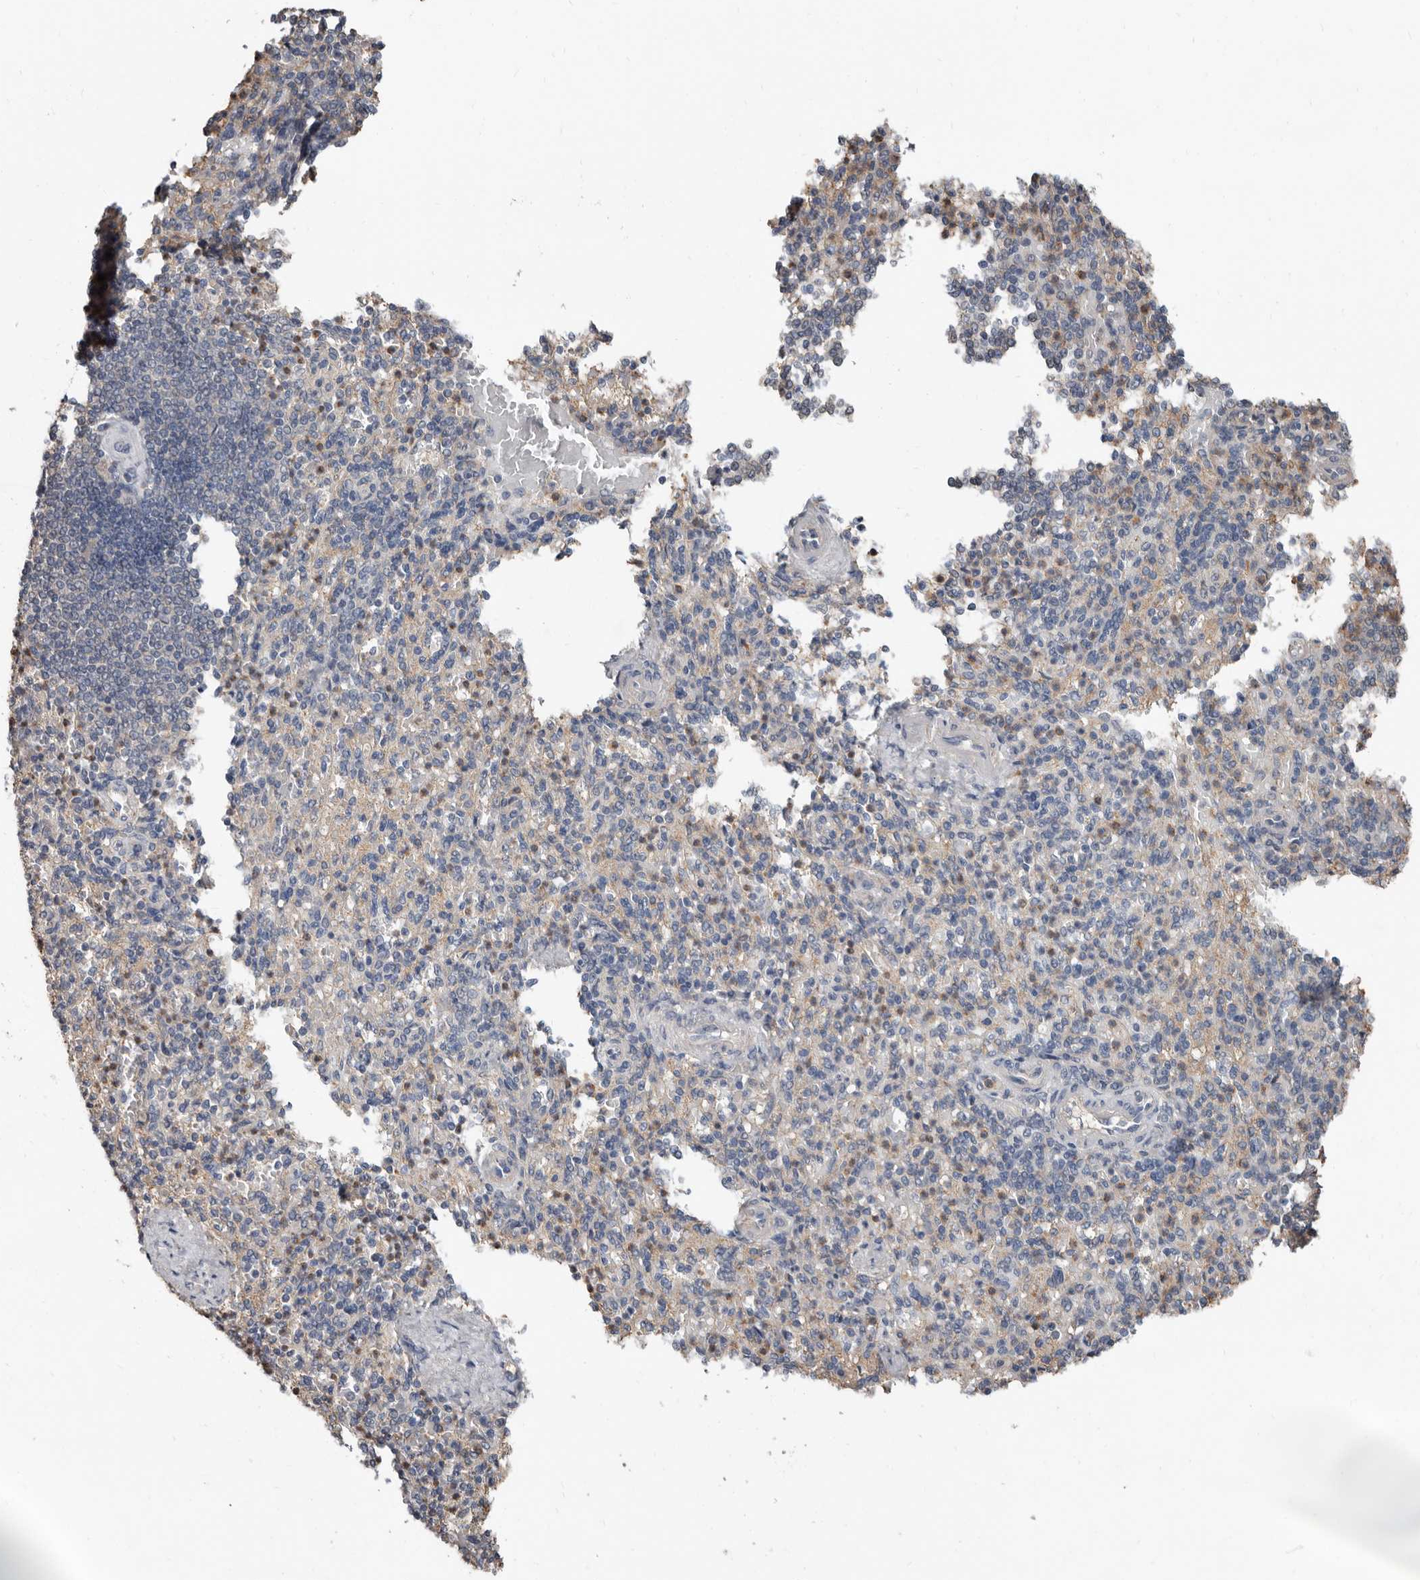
{"staining": {"intensity": "negative", "quantity": "none", "location": "none"}, "tissue": "spleen", "cell_type": "Cells in red pulp", "image_type": "normal", "snomed": [{"axis": "morphology", "description": "Normal tissue, NOS"}, {"axis": "topography", "description": "Spleen"}], "caption": "Immunohistochemistry micrograph of normal human spleen stained for a protein (brown), which displays no expression in cells in red pulp.", "gene": "MRPL18", "patient": {"sex": "female", "age": 74}}